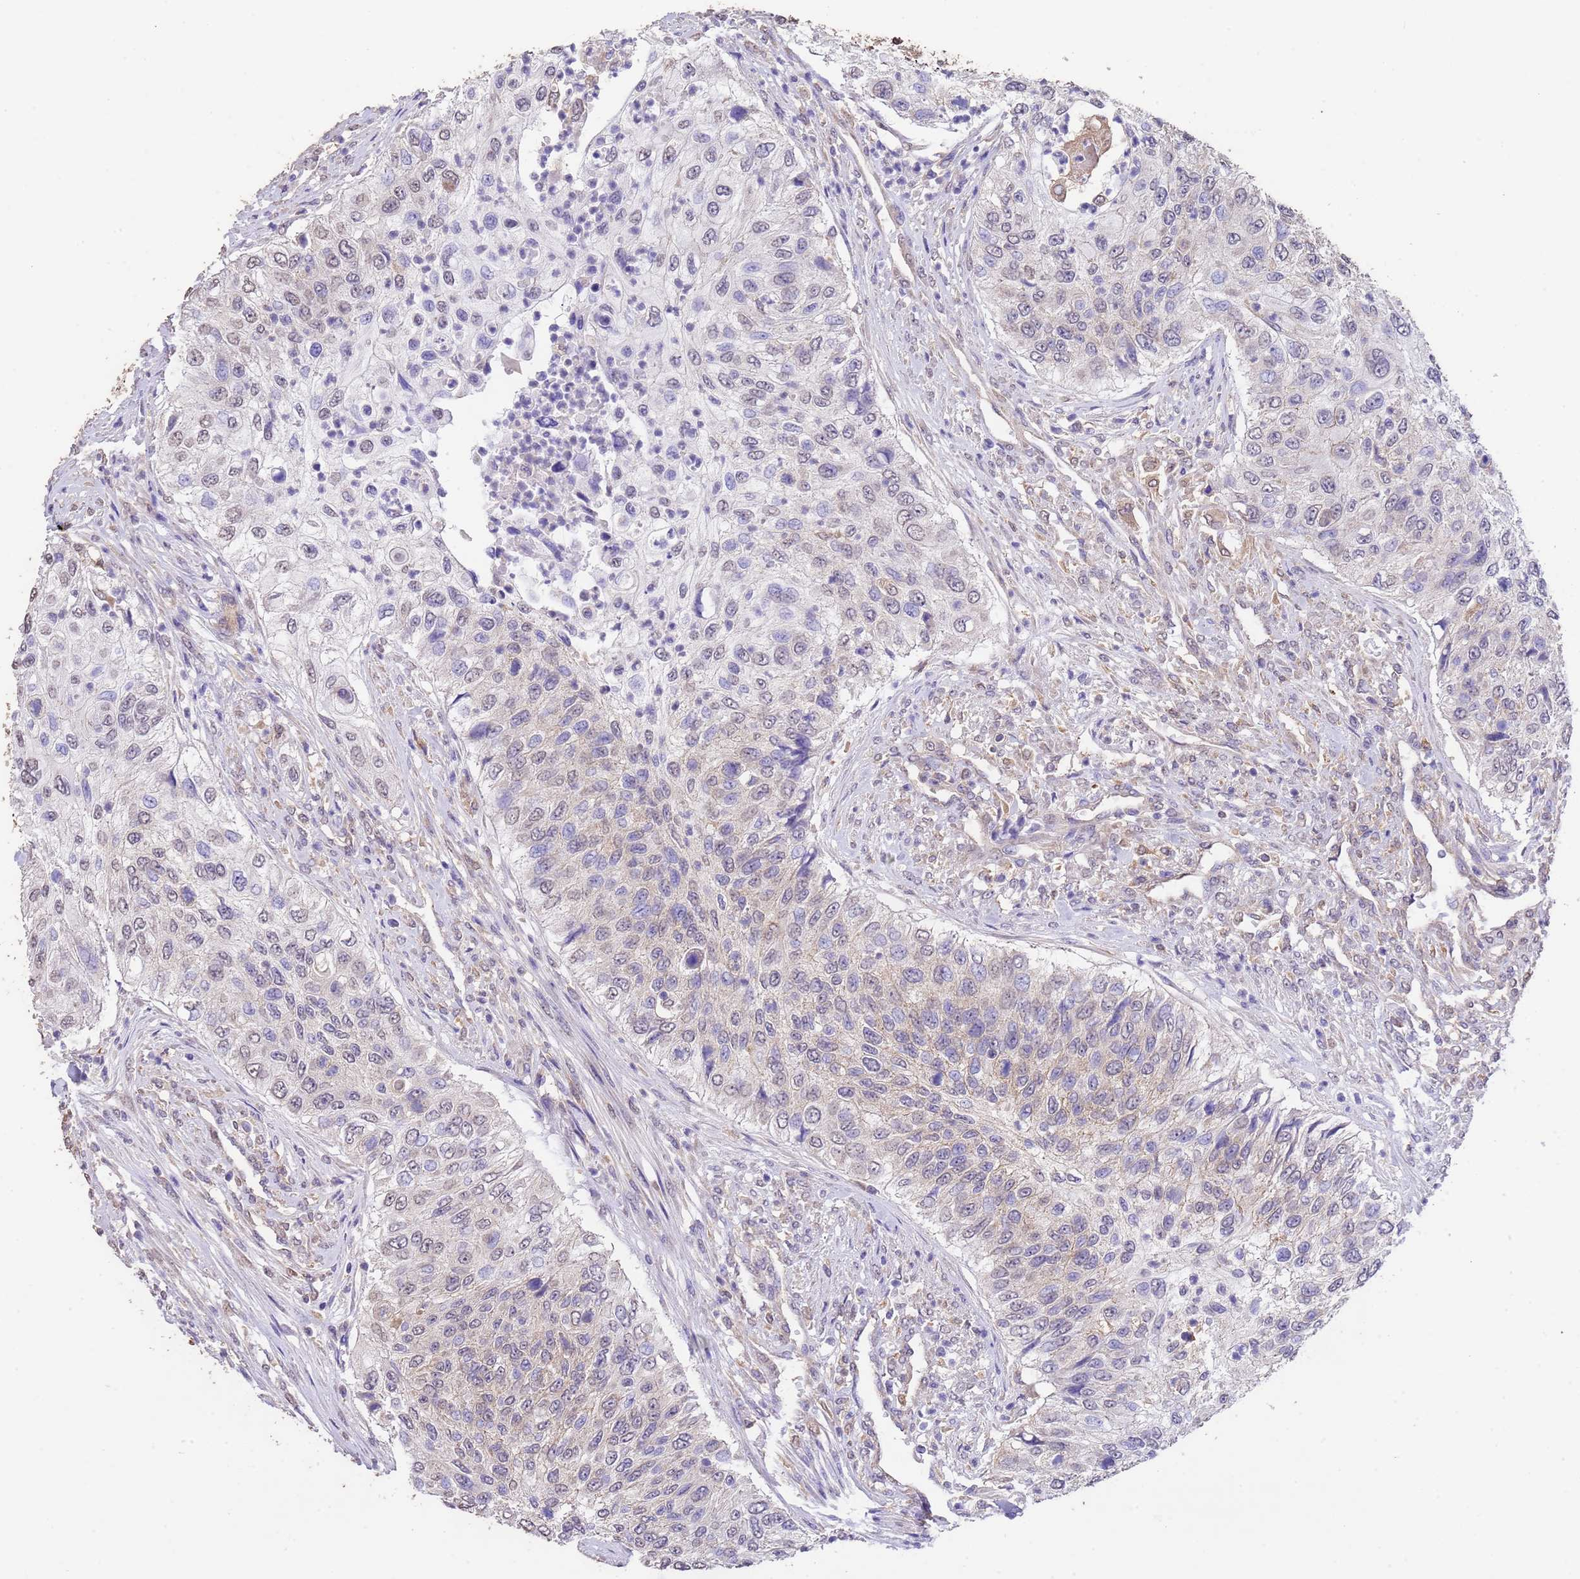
{"staining": {"intensity": "negative", "quantity": "none", "location": "none"}, "tissue": "urothelial cancer", "cell_type": "Tumor cells", "image_type": "cancer", "snomed": [{"axis": "morphology", "description": "Urothelial carcinoma, High grade"}, {"axis": "topography", "description": "Urinary bladder"}], "caption": "DAB (3,3'-diaminobenzidine) immunohistochemical staining of human urothelial cancer demonstrates no significant positivity in tumor cells.", "gene": "NPHP1", "patient": {"sex": "female", "age": 60}}